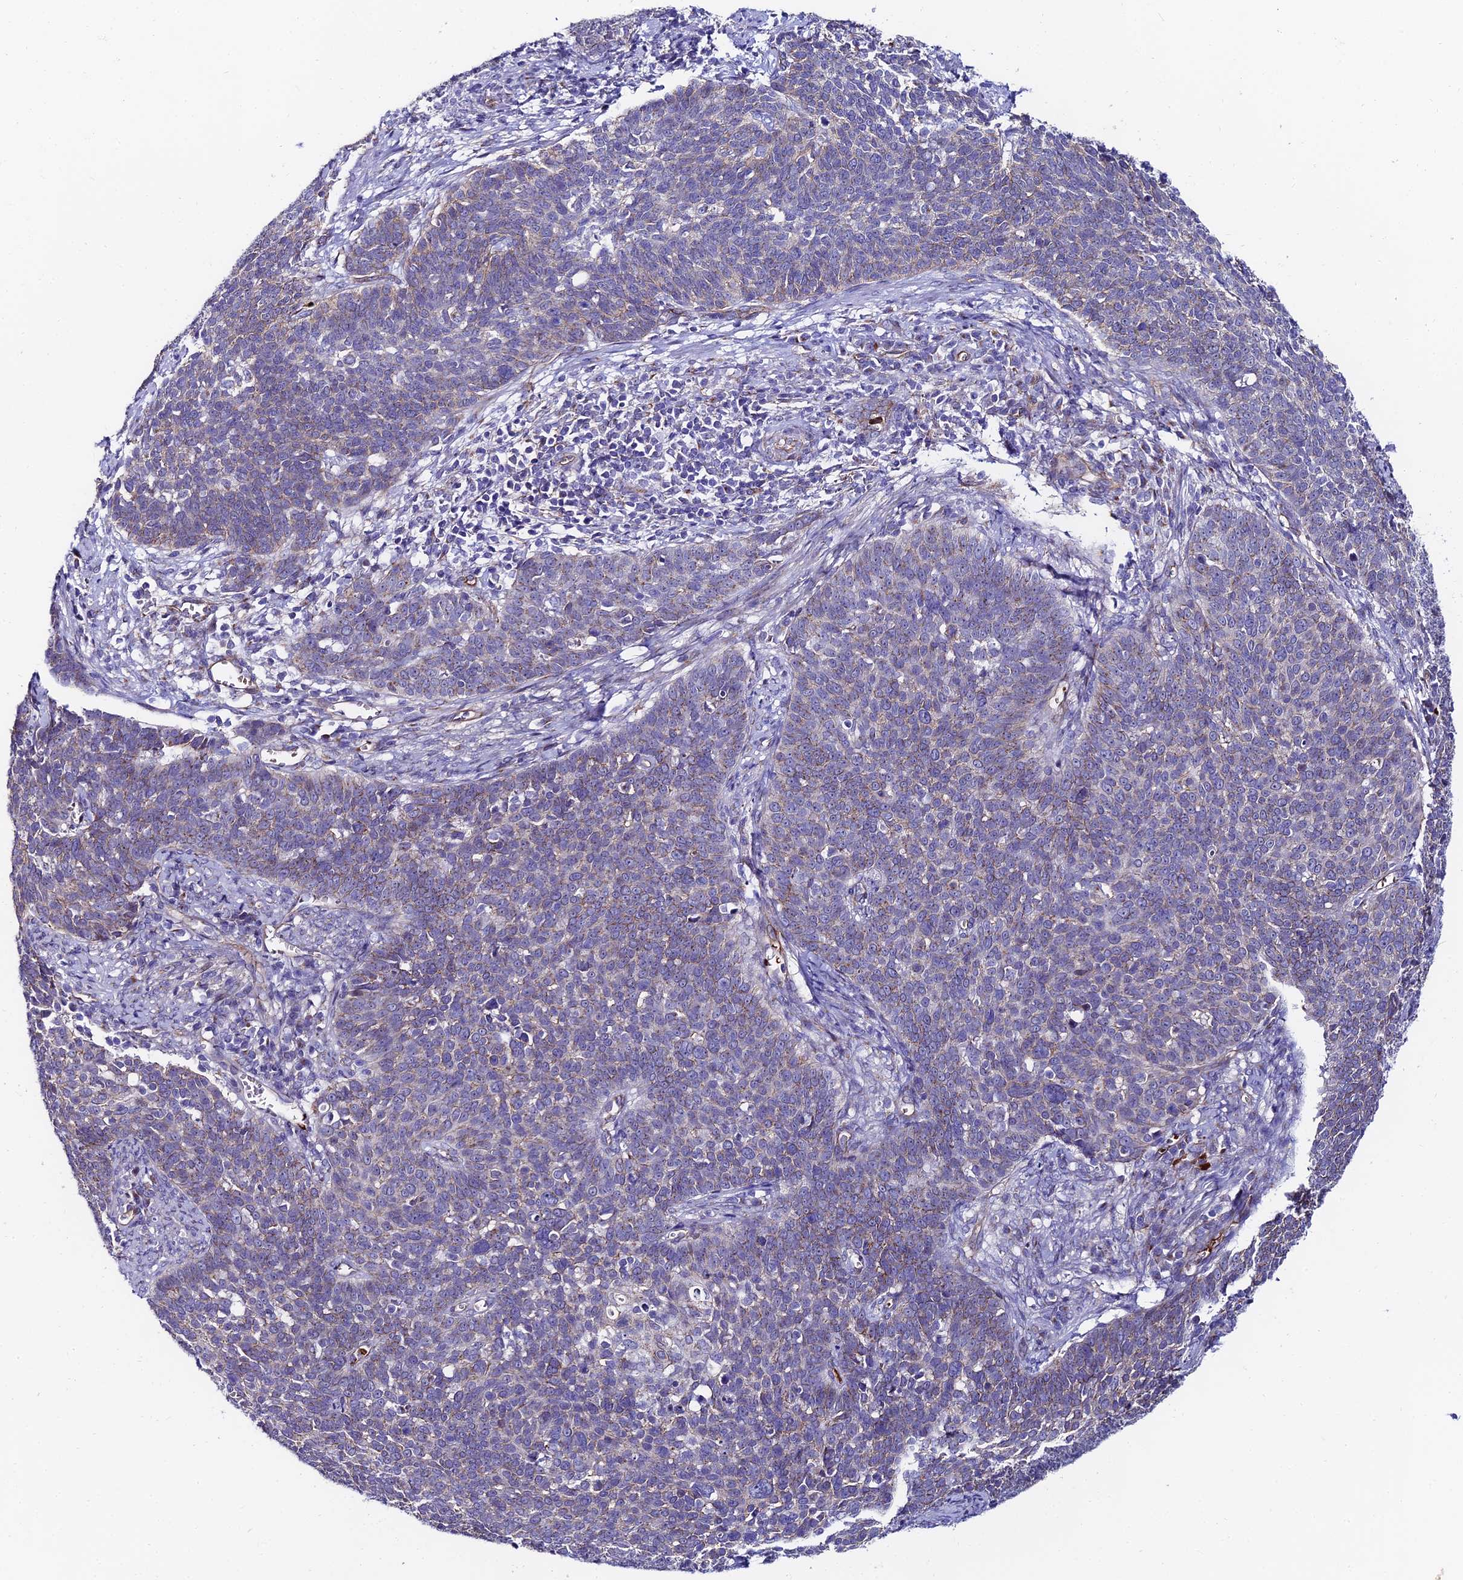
{"staining": {"intensity": "negative", "quantity": "none", "location": "none"}, "tissue": "cervical cancer", "cell_type": "Tumor cells", "image_type": "cancer", "snomed": [{"axis": "morphology", "description": "Squamous cell carcinoma, NOS"}, {"axis": "topography", "description": "Cervix"}], "caption": "The image reveals no significant expression in tumor cells of cervical squamous cell carcinoma. The staining was performed using DAB (3,3'-diaminobenzidine) to visualize the protein expression in brown, while the nuclei were stained in blue with hematoxylin (Magnification: 20x).", "gene": "ADGRF3", "patient": {"sex": "female", "age": 39}}